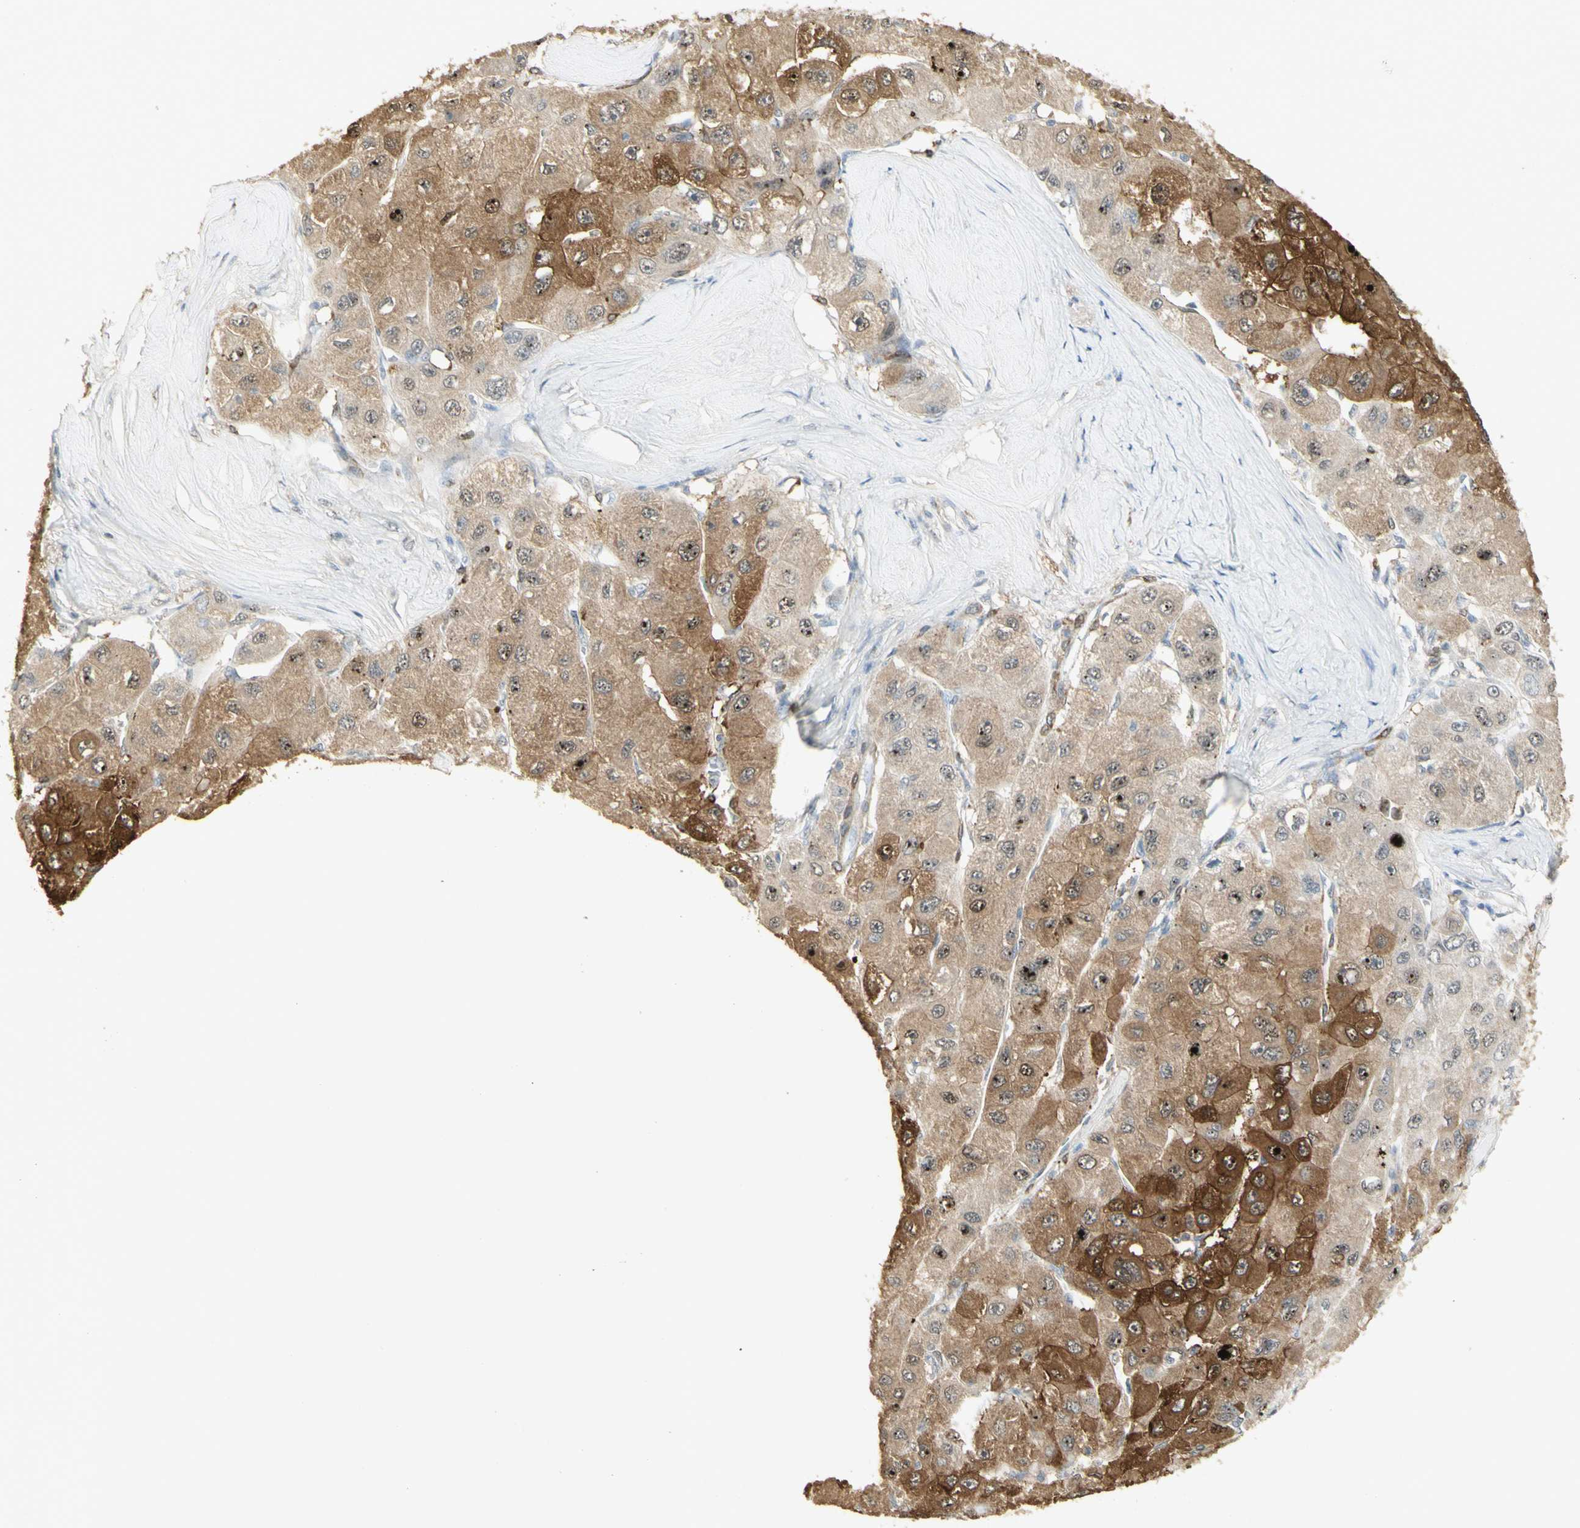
{"staining": {"intensity": "moderate", "quantity": ">75%", "location": "cytoplasmic/membranous"}, "tissue": "liver cancer", "cell_type": "Tumor cells", "image_type": "cancer", "snomed": [{"axis": "morphology", "description": "Carcinoma, Hepatocellular, NOS"}, {"axis": "topography", "description": "Liver"}], "caption": "Moderate cytoplasmic/membranous staining is present in approximately >75% of tumor cells in liver cancer. (IHC, brightfield microscopy, high magnification).", "gene": "MUC3A", "patient": {"sex": "male", "age": 80}}